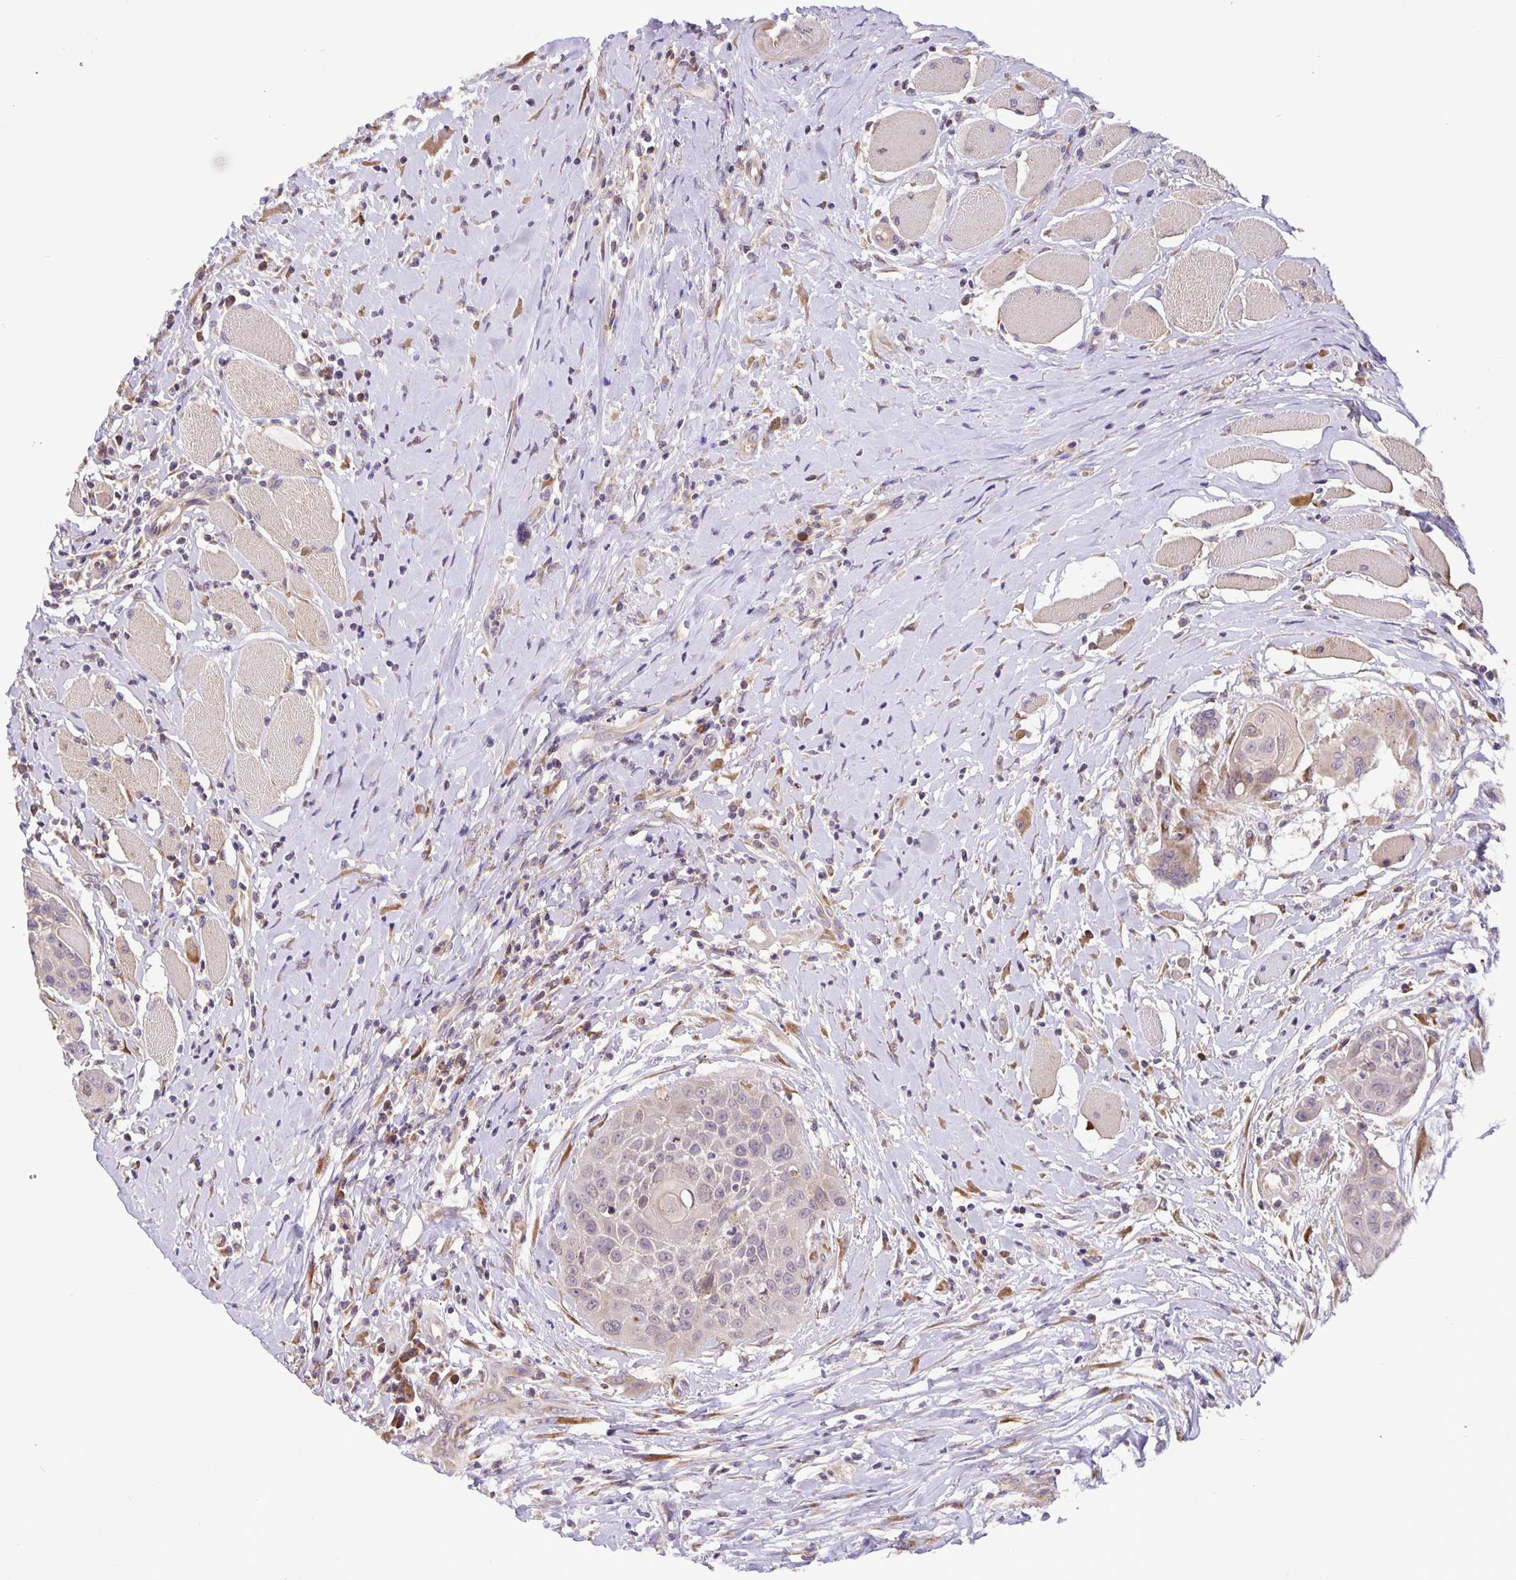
{"staining": {"intensity": "weak", "quantity": "<25%", "location": "cytoplasmic/membranous"}, "tissue": "head and neck cancer", "cell_type": "Tumor cells", "image_type": "cancer", "snomed": [{"axis": "morphology", "description": "Squamous cell carcinoma, NOS"}, {"axis": "topography", "description": "Head-Neck"}], "caption": "This is an immunohistochemistry (IHC) photomicrograph of head and neck cancer. There is no staining in tumor cells.", "gene": "TMEM71", "patient": {"sex": "female", "age": 73}}